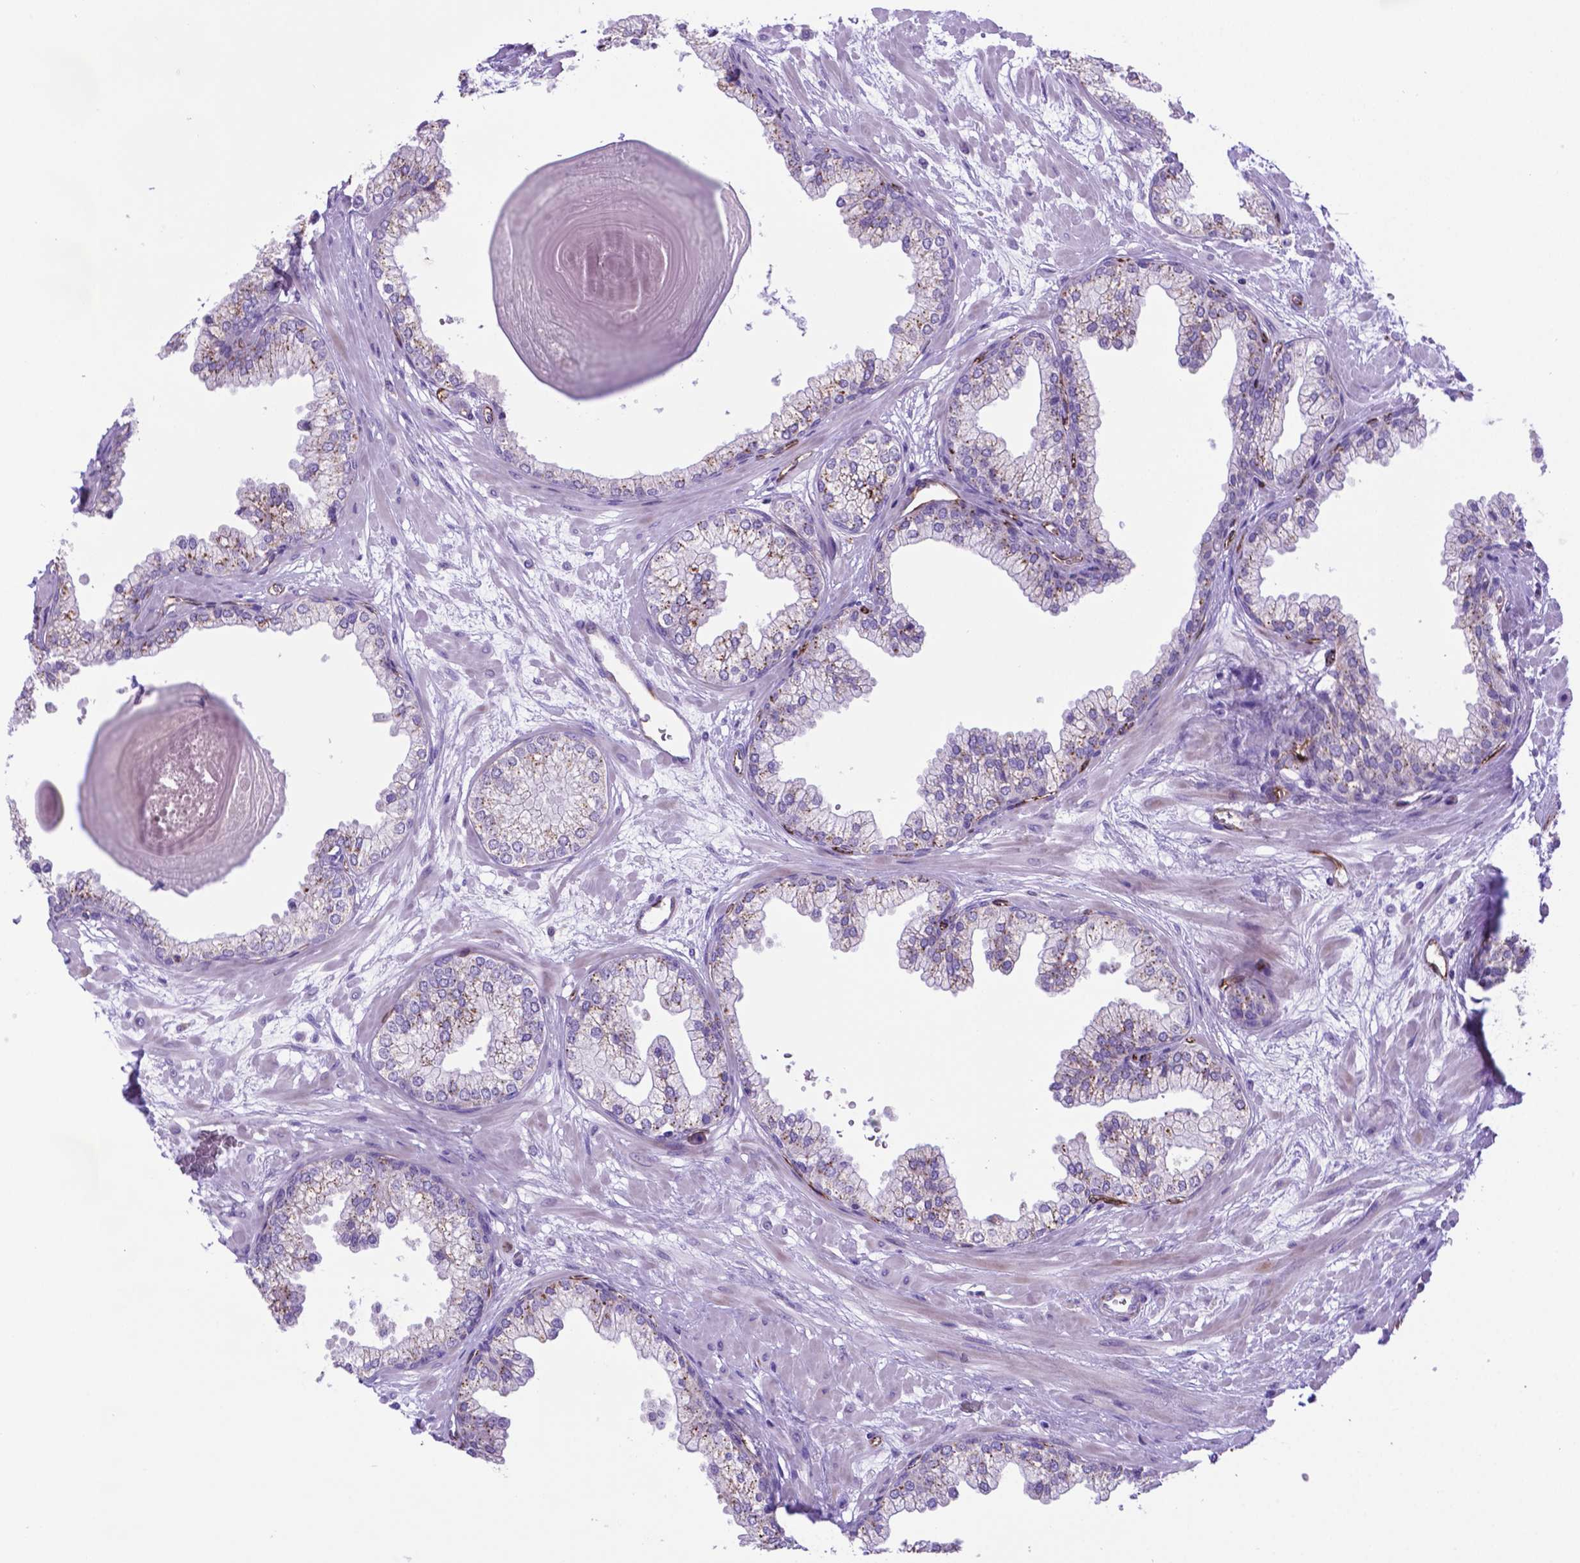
{"staining": {"intensity": "moderate", "quantity": "25%-75%", "location": "cytoplasmic/membranous"}, "tissue": "prostate", "cell_type": "Glandular cells", "image_type": "normal", "snomed": [{"axis": "morphology", "description": "Normal tissue, NOS"}, {"axis": "topography", "description": "Prostate"}, {"axis": "topography", "description": "Peripheral nerve tissue"}], "caption": "Prostate stained with DAB IHC reveals medium levels of moderate cytoplasmic/membranous expression in about 25%-75% of glandular cells.", "gene": "LZTR1", "patient": {"sex": "male", "age": 61}}